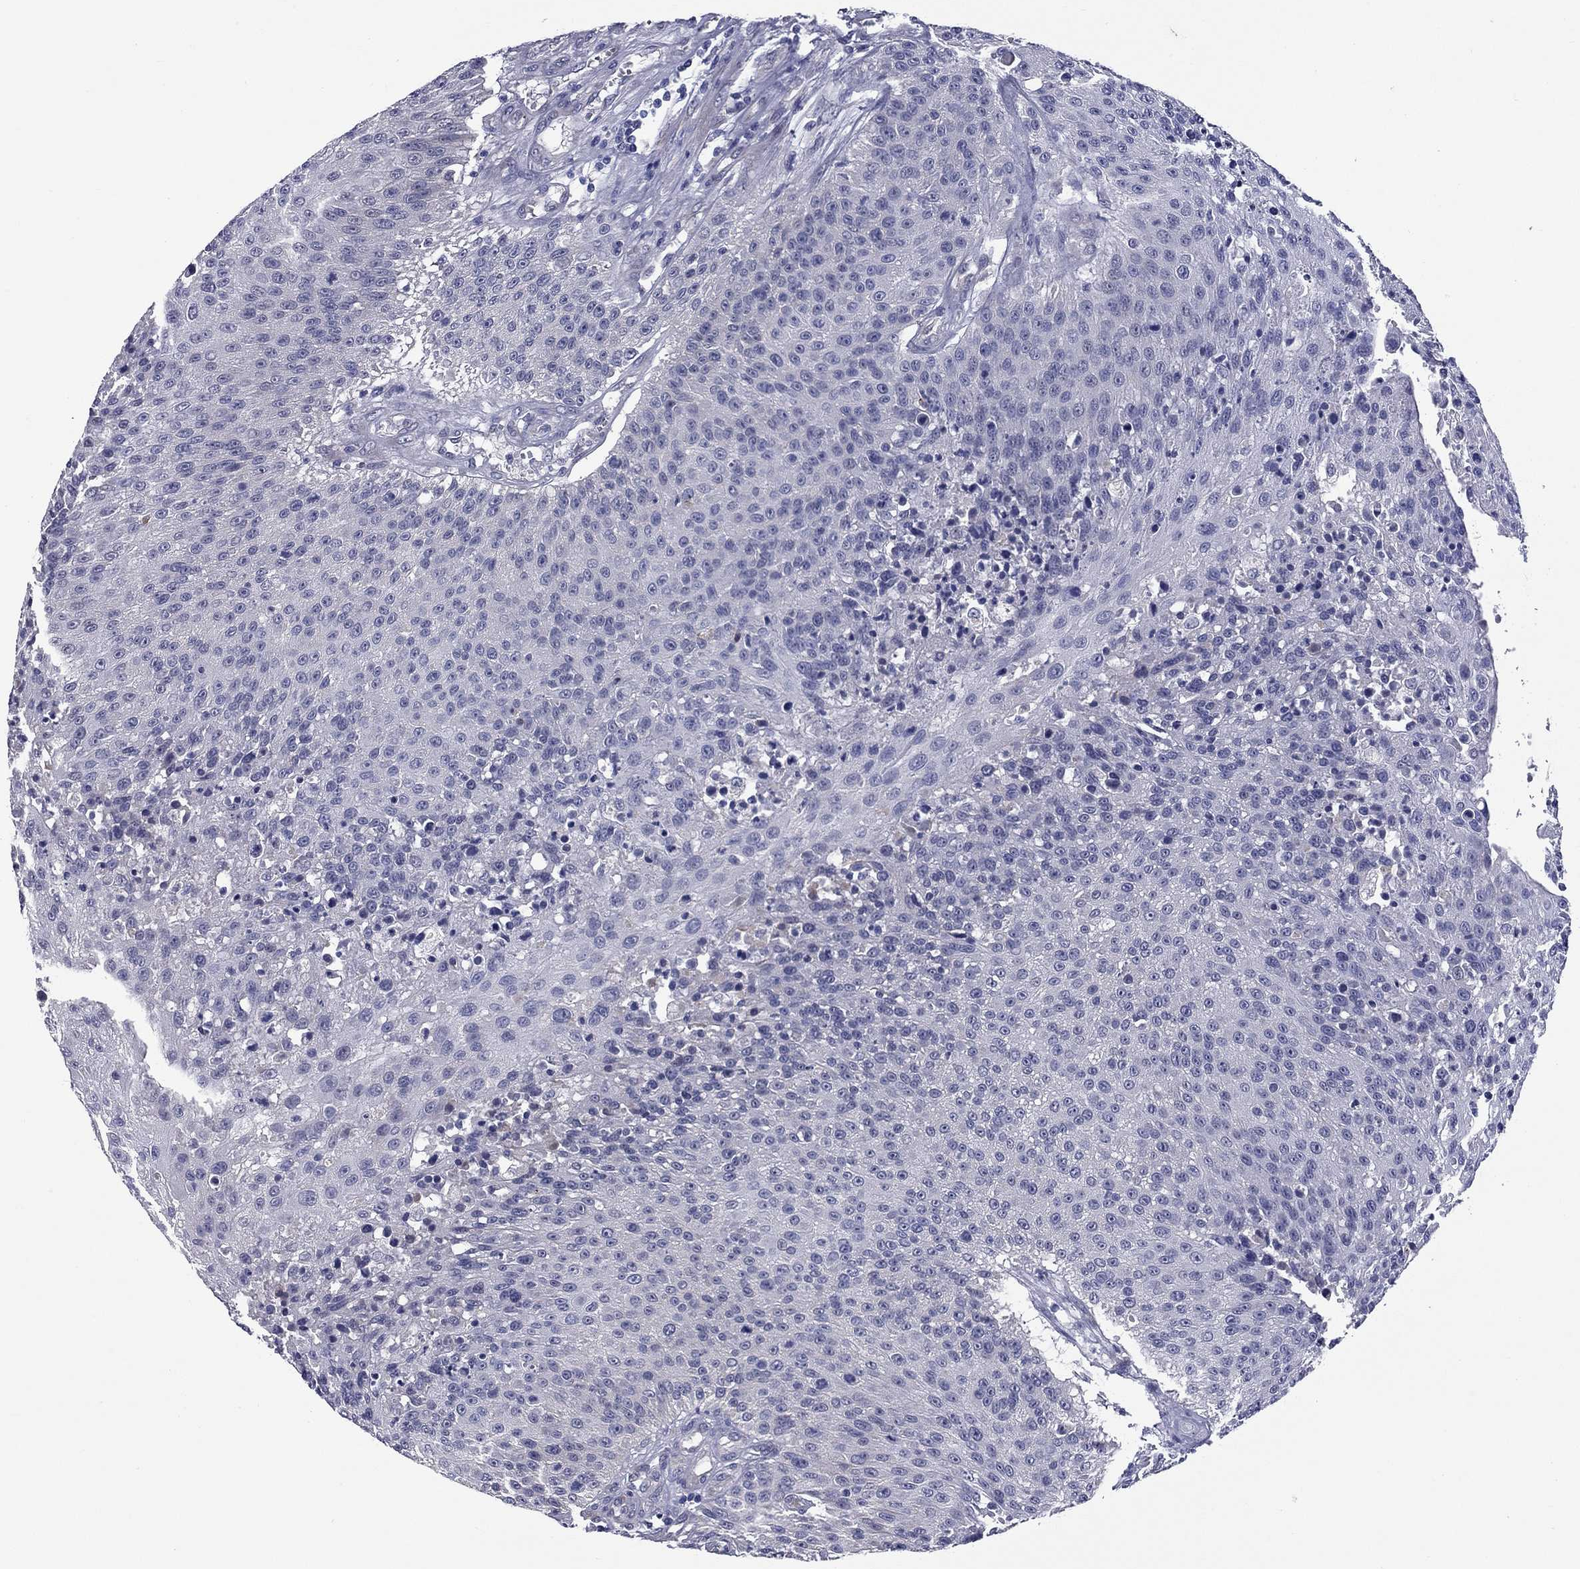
{"staining": {"intensity": "negative", "quantity": "none", "location": "none"}, "tissue": "urothelial cancer", "cell_type": "Tumor cells", "image_type": "cancer", "snomed": [{"axis": "morphology", "description": "Urothelial carcinoma, NOS"}, {"axis": "topography", "description": "Urinary bladder"}], "caption": "Immunohistochemistry (IHC) of transitional cell carcinoma exhibits no staining in tumor cells.", "gene": "UNC119B", "patient": {"sex": "male", "age": 55}}